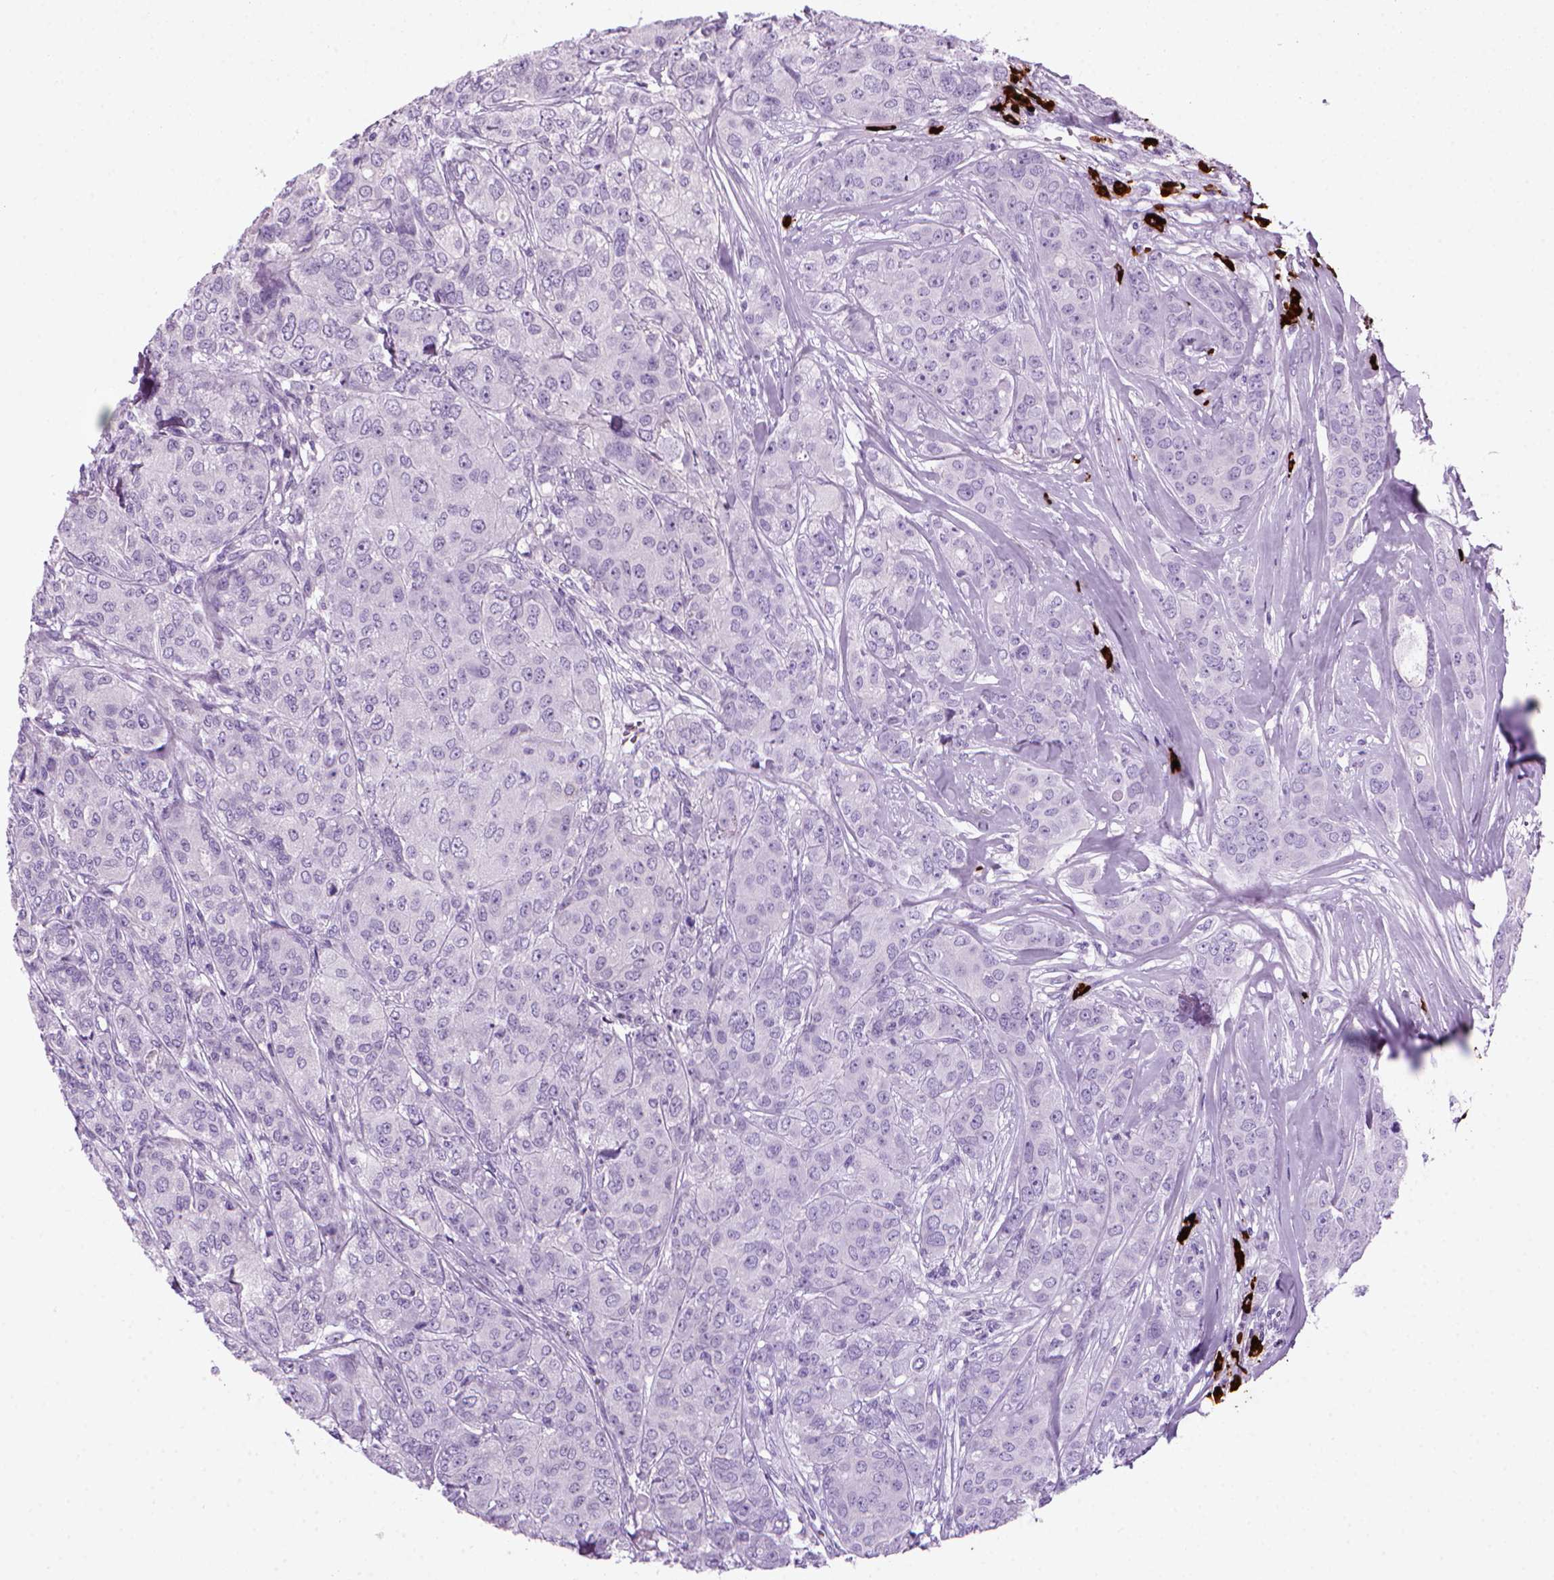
{"staining": {"intensity": "negative", "quantity": "none", "location": "none"}, "tissue": "breast cancer", "cell_type": "Tumor cells", "image_type": "cancer", "snomed": [{"axis": "morphology", "description": "Duct carcinoma"}, {"axis": "topography", "description": "Breast"}], "caption": "This is an immunohistochemistry photomicrograph of breast cancer. There is no expression in tumor cells.", "gene": "MZB1", "patient": {"sex": "female", "age": 43}}